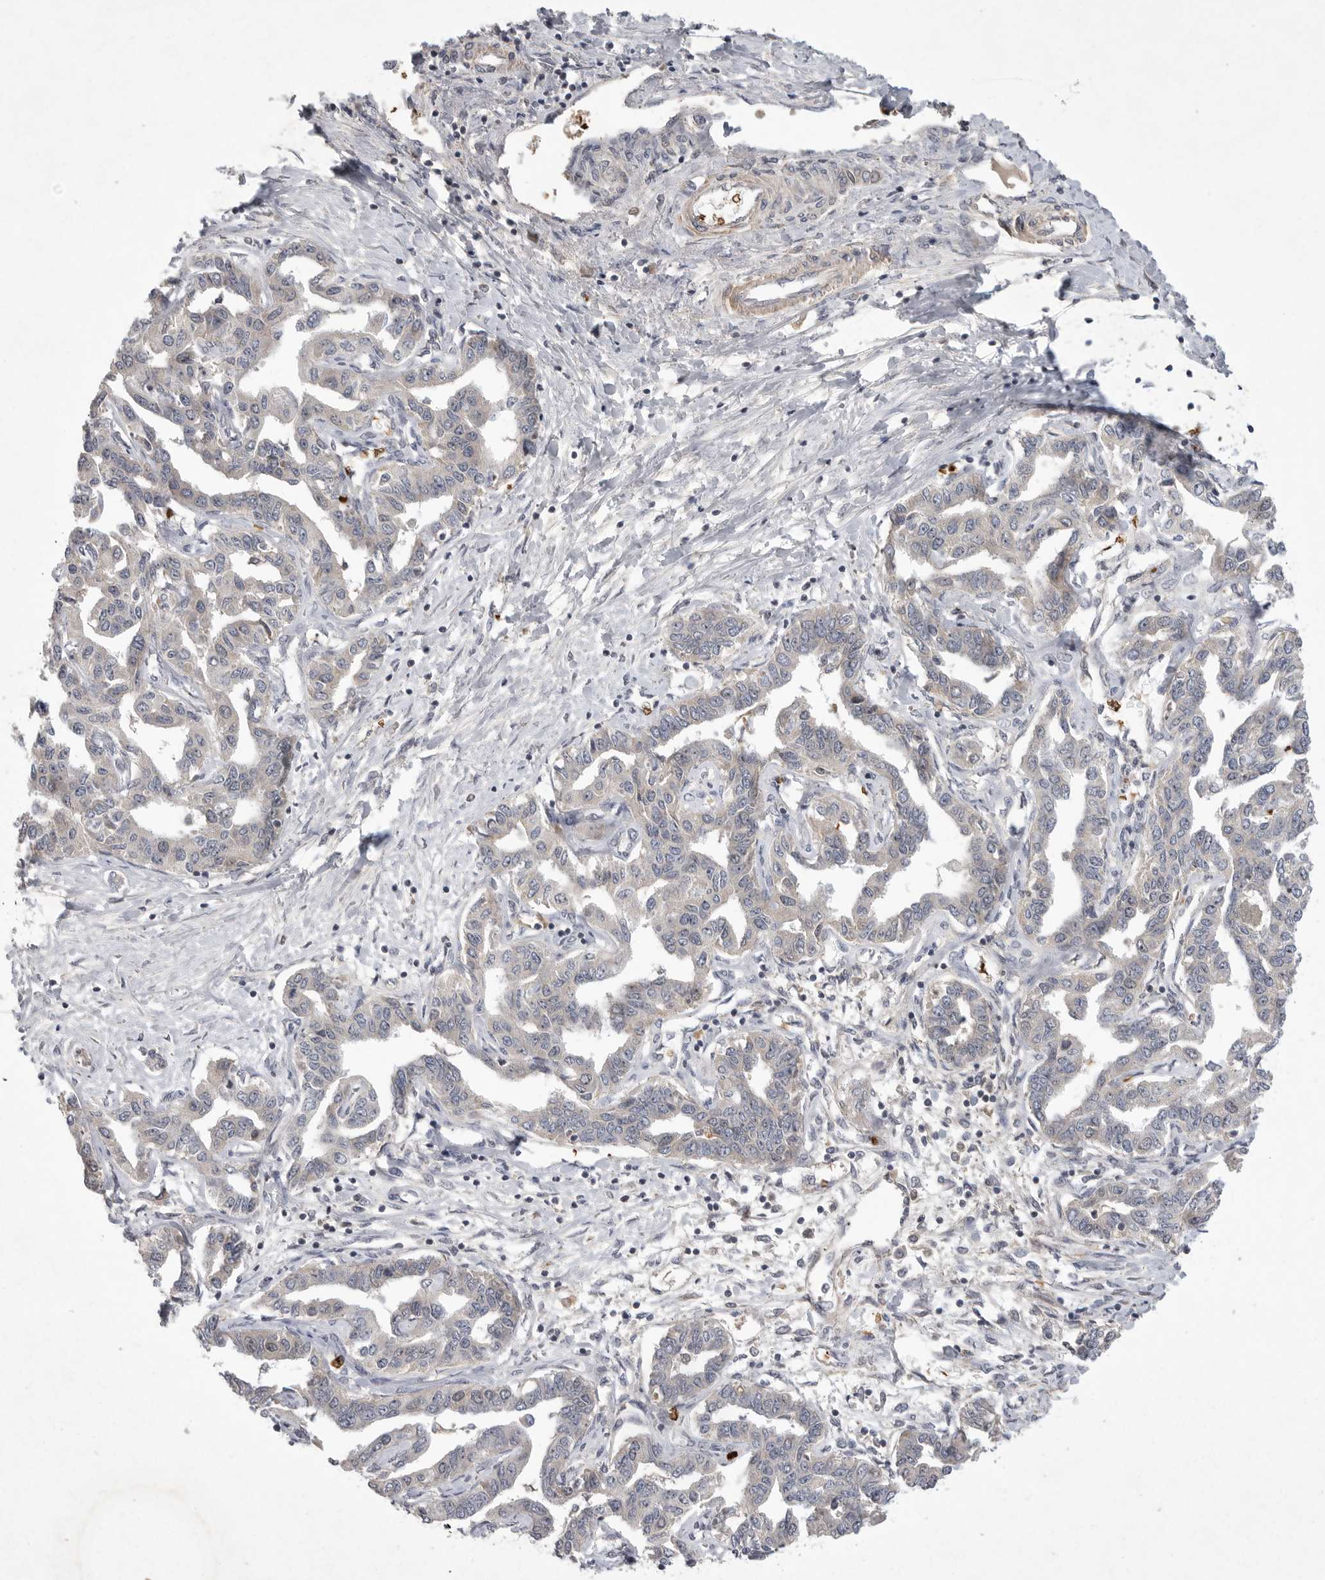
{"staining": {"intensity": "negative", "quantity": "none", "location": "none"}, "tissue": "liver cancer", "cell_type": "Tumor cells", "image_type": "cancer", "snomed": [{"axis": "morphology", "description": "Cholangiocarcinoma"}, {"axis": "topography", "description": "Liver"}], "caption": "Cholangiocarcinoma (liver) stained for a protein using immunohistochemistry displays no expression tumor cells.", "gene": "UBE3D", "patient": {"sex": "male", "age": 59}}